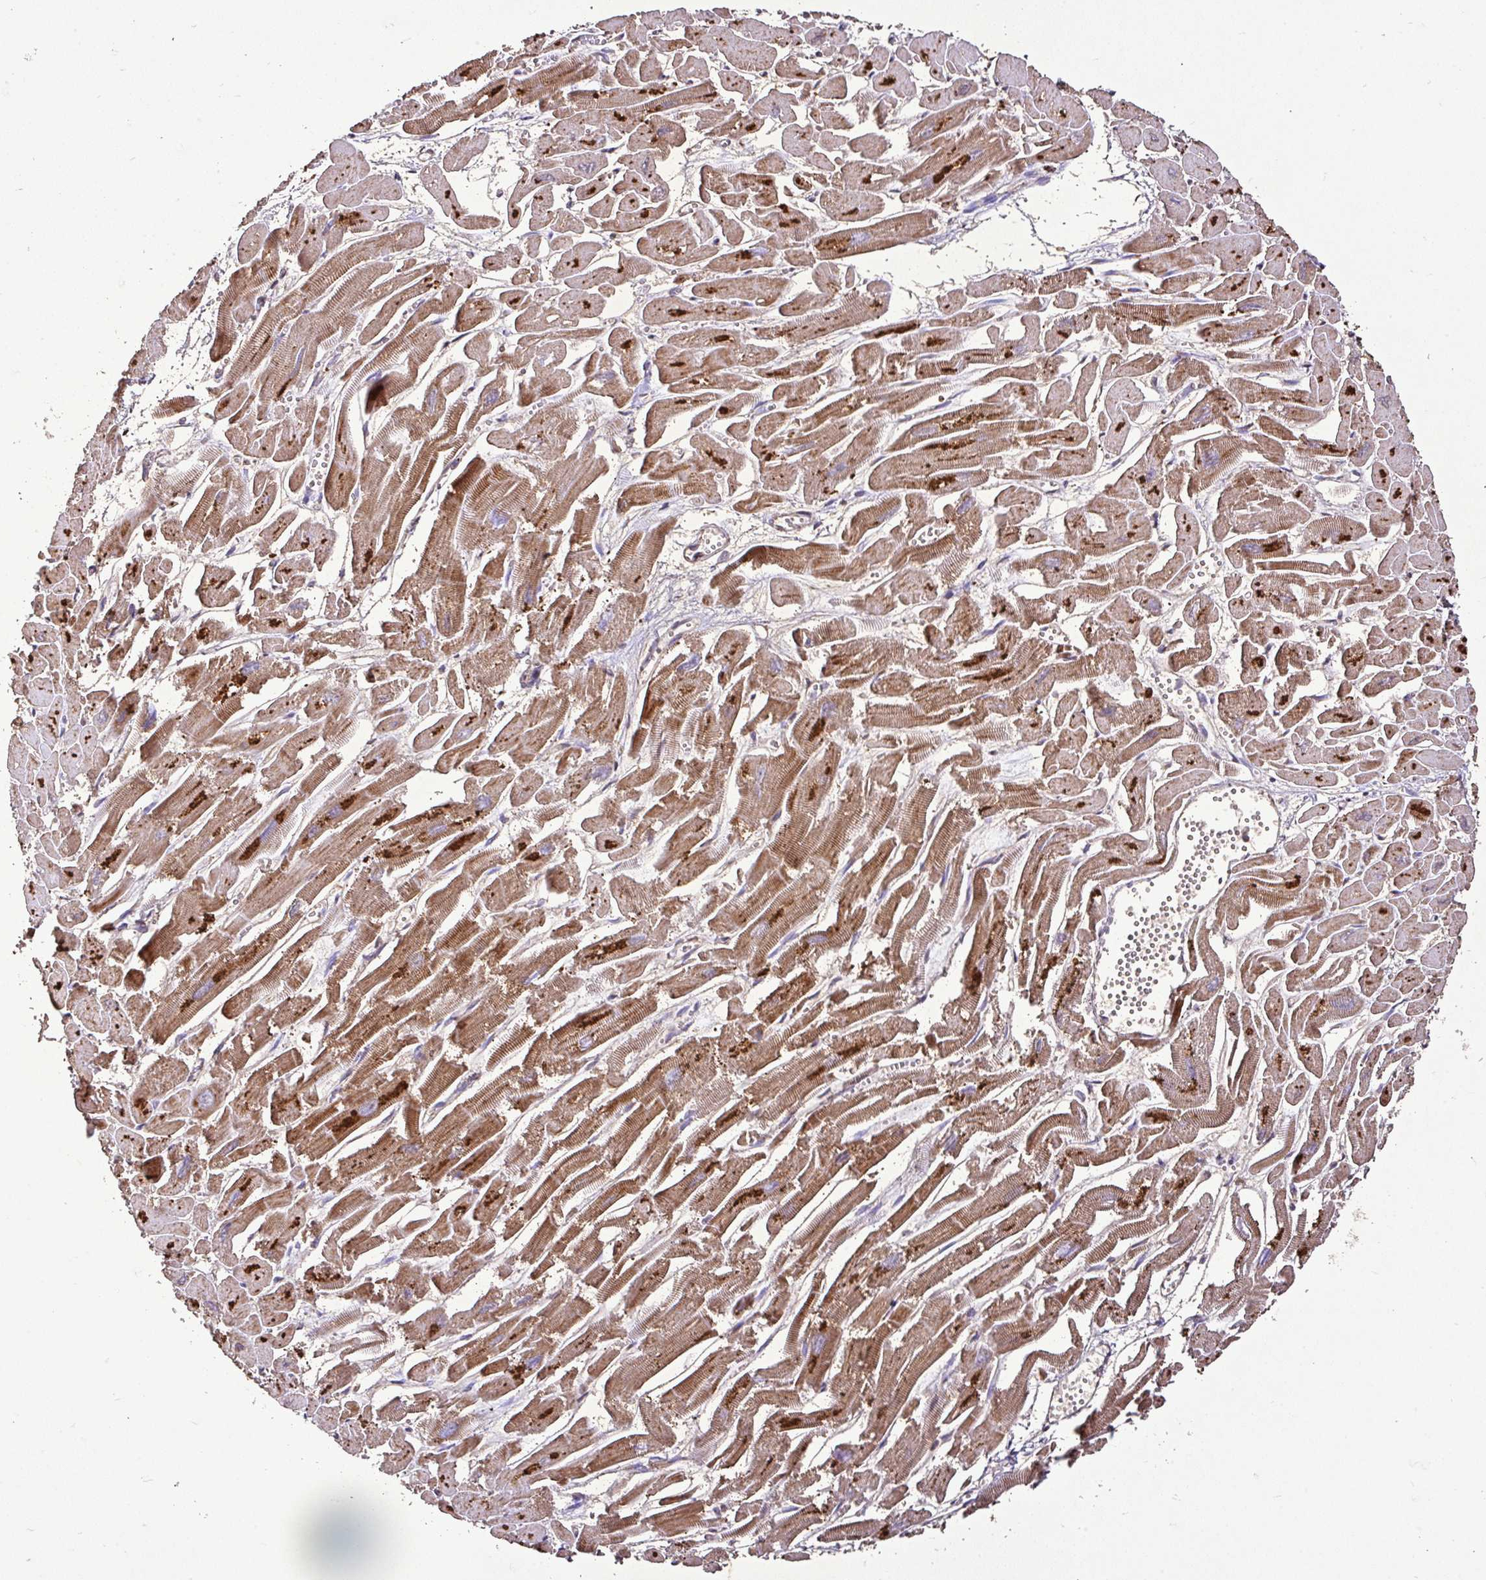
{"staining": {"intensity": "moderate", "quantity": ">75%", "location": "cytoplasmic/membranous"}, "tissue": "heart muscle", "cell_type": "Cardiomyocytes", "image_type": "normal", "snomed": [{"axis": "morphology", "description": "Normal tissue, NOS"}, {"axis": "topography", "description": "Heart"}], "caption": "Immunohistochemical staining of benign heart muscle shows moderate cytoplasmic/membranous protein positivity in about >75% of cardiomyocytes.", "gene": "AGK", "patient": {"sex": "male", "age": 54}}